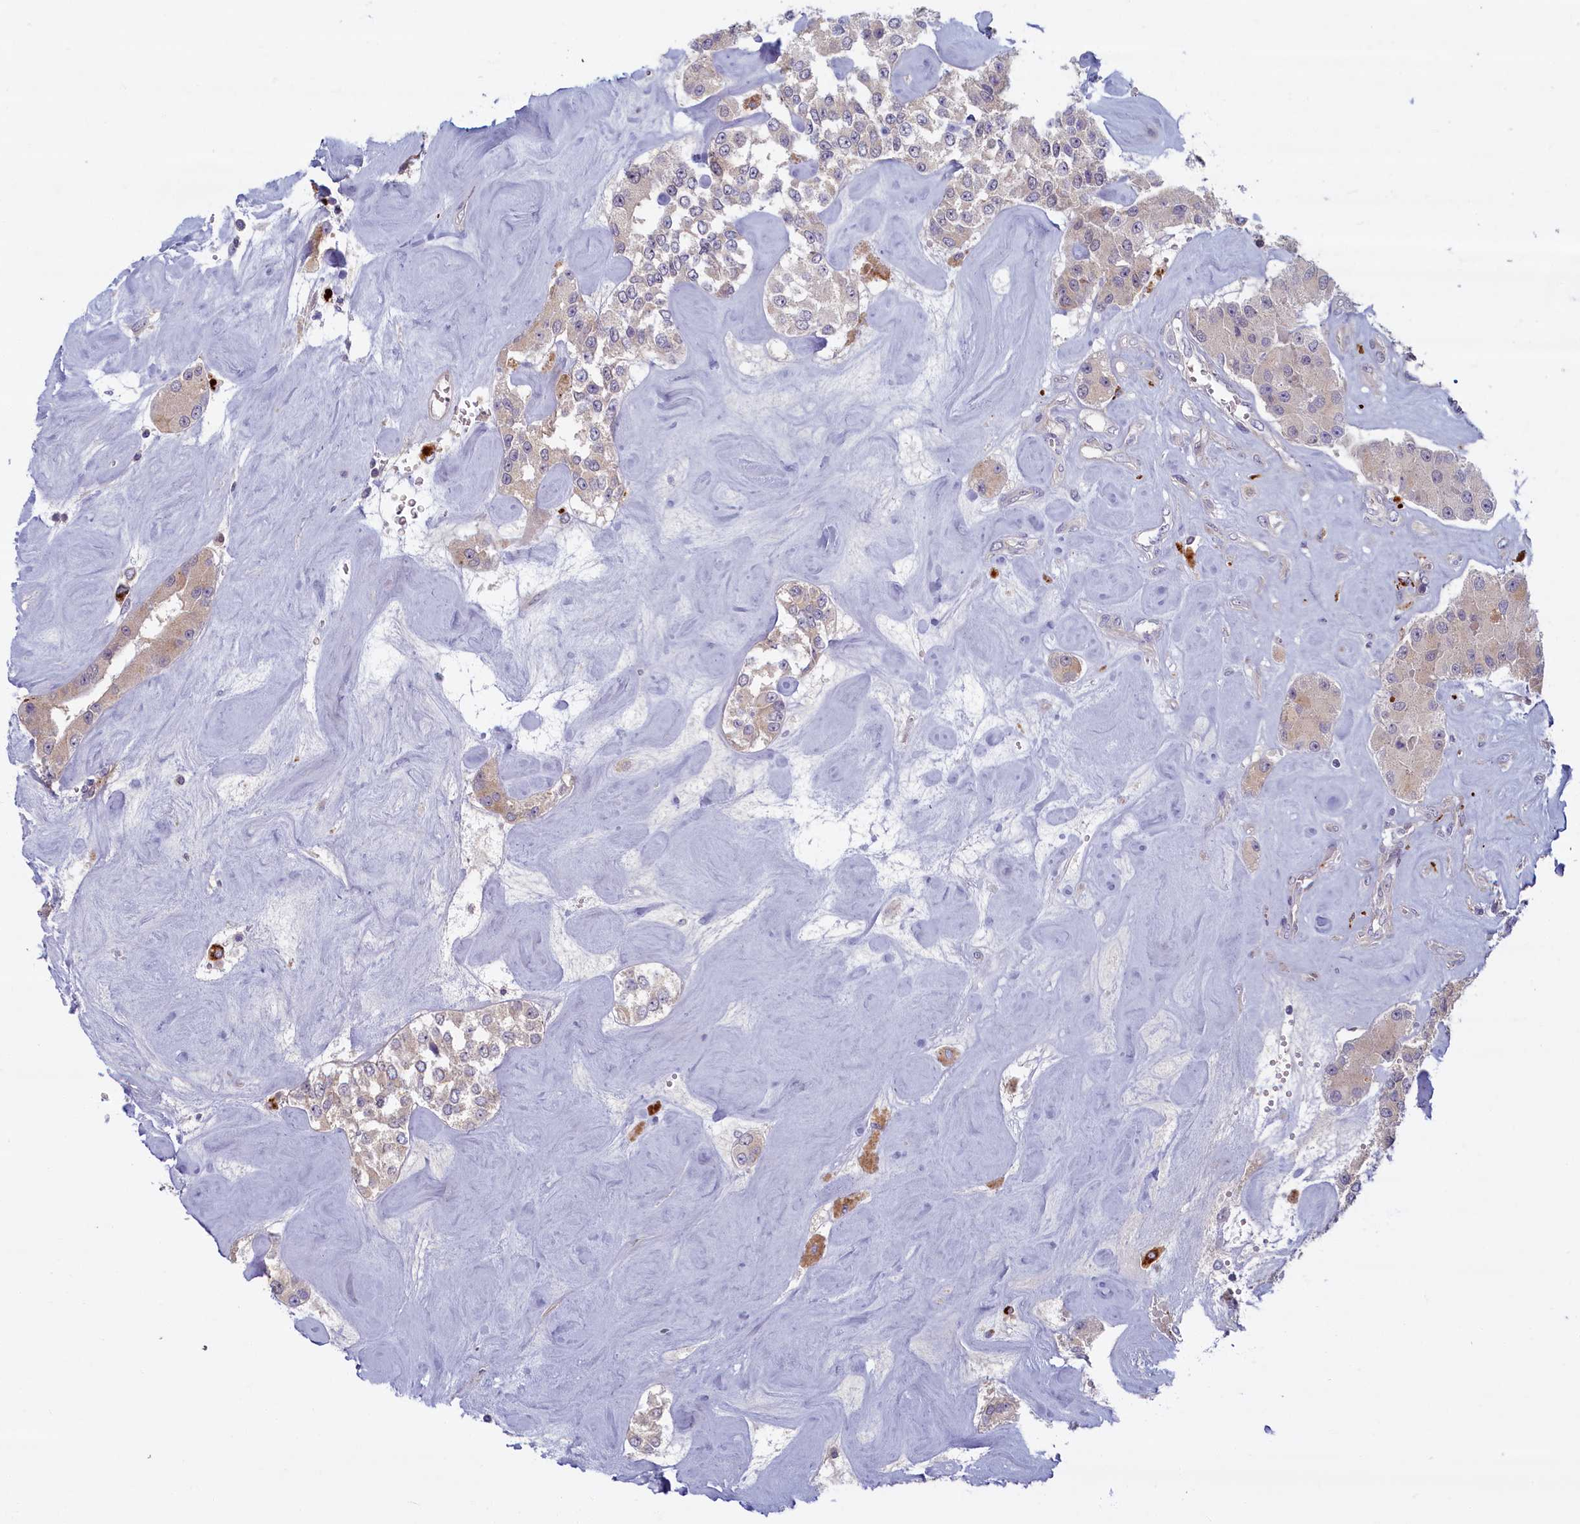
{"staining": {"intensity": "weak", "quantity": "<25%", "location": "cytoplasmic/membranous"}, "tissue": "carcinoid", "cell_type": "Tumor cells", "image_type": "cancer", "snomed": [{"axis": "morphology", "description": "Carcinoid, malignant, NOS"}, {"axis": "topography", "description": "Pancreas"}], "caption": "This is a image of immunohistochemistry (IHC) staining of carcinoid (malignant), which shows no staining in tumor cells.", "gene": "FCSK", "patient": {"sex": "male", "age": 41}}